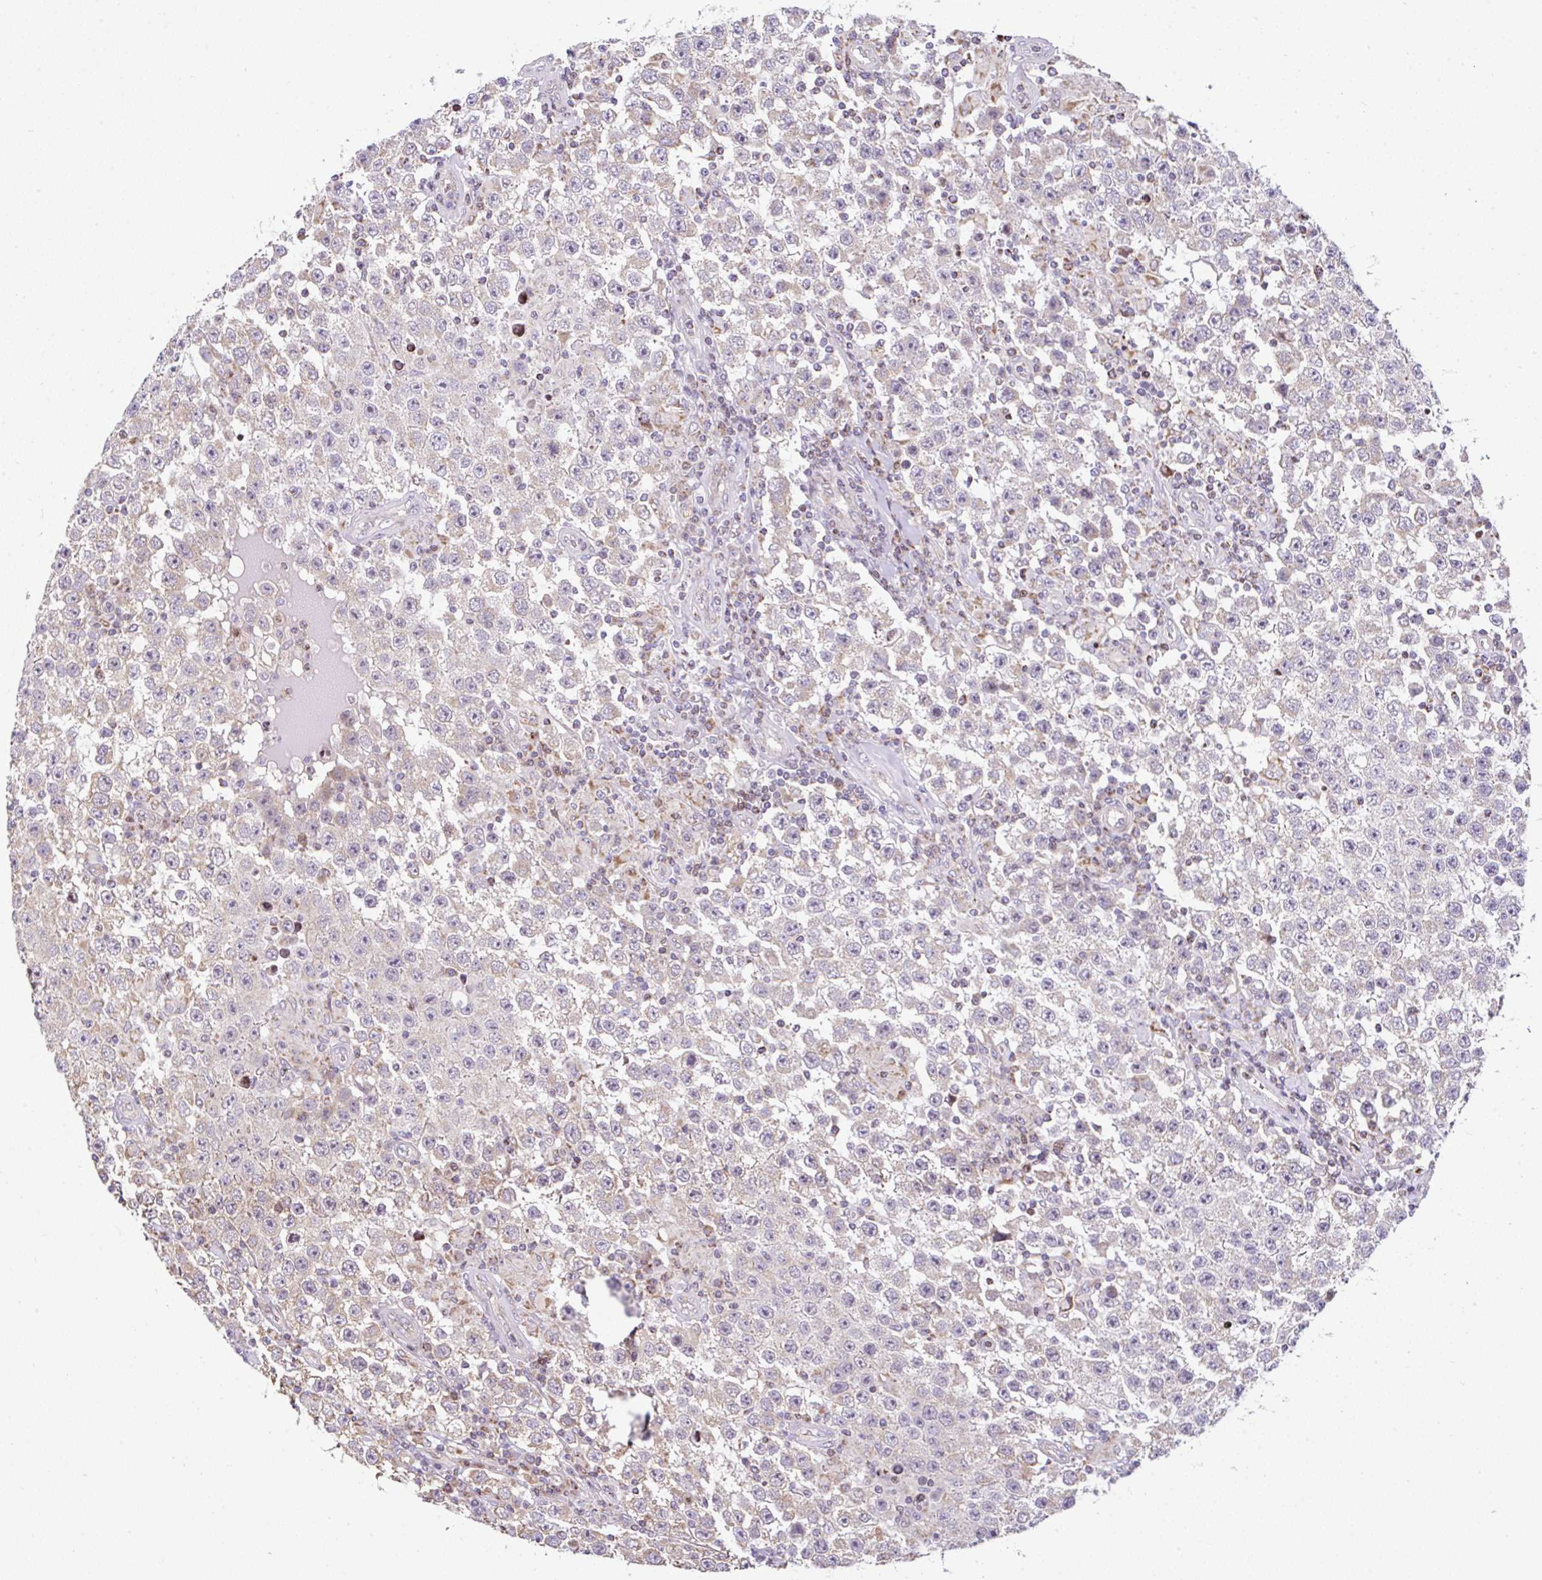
{"staining": {"intensity": "negative", "quantity": "none", "location": "none"}, "tissue": "testis cancer", "cell_type": "Tumor cells", "image_type": "cancer", "snomed": [{"axis": "morphology", "description": "Normal tissue, NOS"}, {"axis": "morphology", "description": "Urothelial carcinoma, High grade"}, {"axis": "morphology", "description": "Seminoma, NOS"}, {"axis": "morphology", "description": "Carcinoma, Embryonal, NOS"}, {"axis": "topography", "description": "Urinary bladder"}, {"axis": "topography", "description": "Testis"}], "caption": "High power microscopy image of an IHC micrograph of testis cancer (seminoma), revealing no significant positivity in tumor cells. The staining was performed using DAB (3,3'-diaminobenzidine) to visualize the protein expression in brown, while the nuclei were stained in blue with hematoxylin (Magnification: 20x).", "gene": "FIGNL1", "patient": {"sex": "male", "age": 41}}